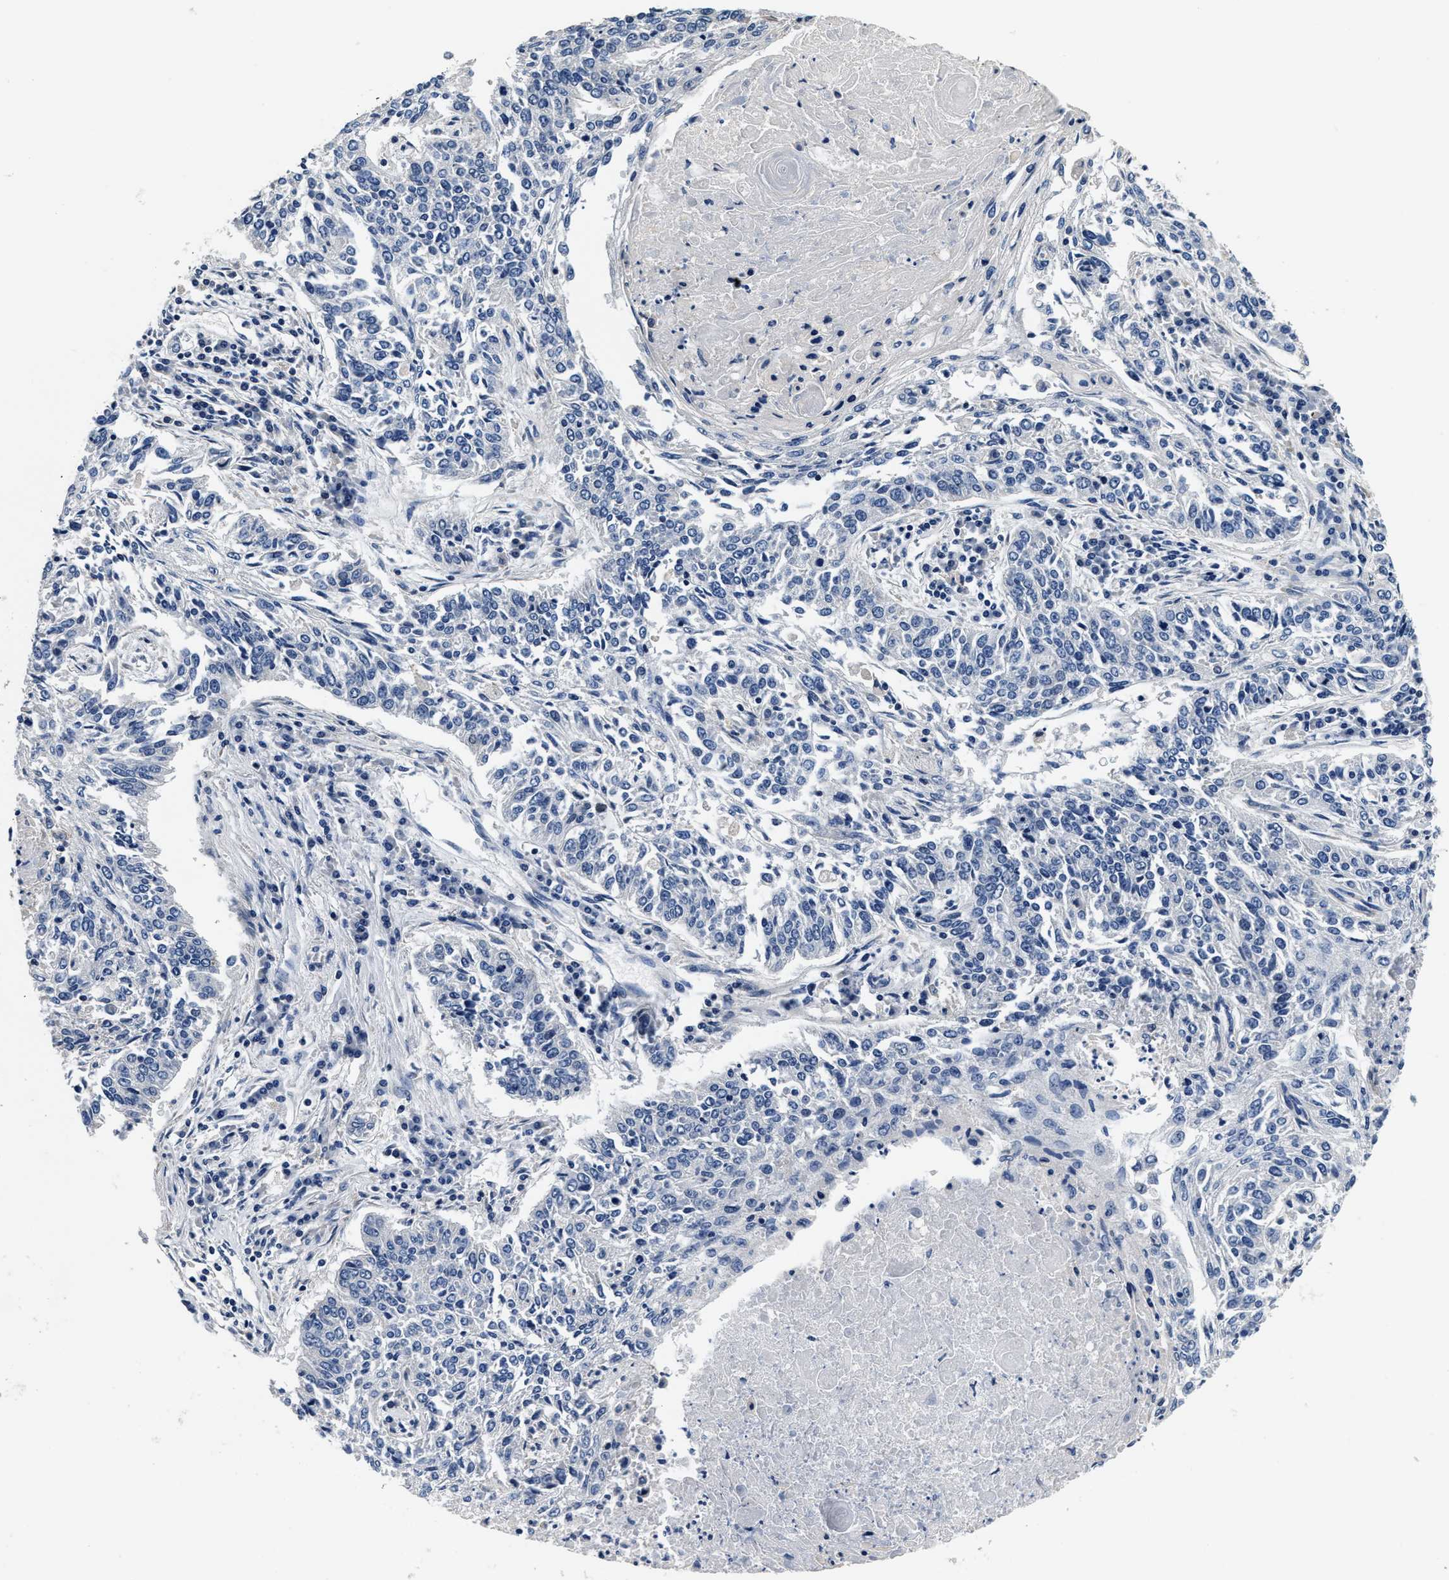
{"staining": {"intensity": "negative", "quantity": "none", "location": "none"}, "tissue": "lung cancer", "cell_type": "Tumor cells", "image_type": "cancer", "snomed": [{"axis": "morphology", "description": "Normal tissue, NOS"}, {"axis": "morphology", "description": "Squamous cell carcinoma, NOS"}, {"axis": "topography", "description": "Cartilage tissue"}, {"axis": "topography", "description": "Bronchus"}, {"axis": "topography", "description": "Lung"}], "caption": "A photomicrograph of lung squamous cell carcinoma stained for a protein exhibits no brown staining in tumor cells. (DAB immunohistochemistry, high magnification).", "gene": "ANKIB1", "patient": {"sex": "female", "age": 49}}